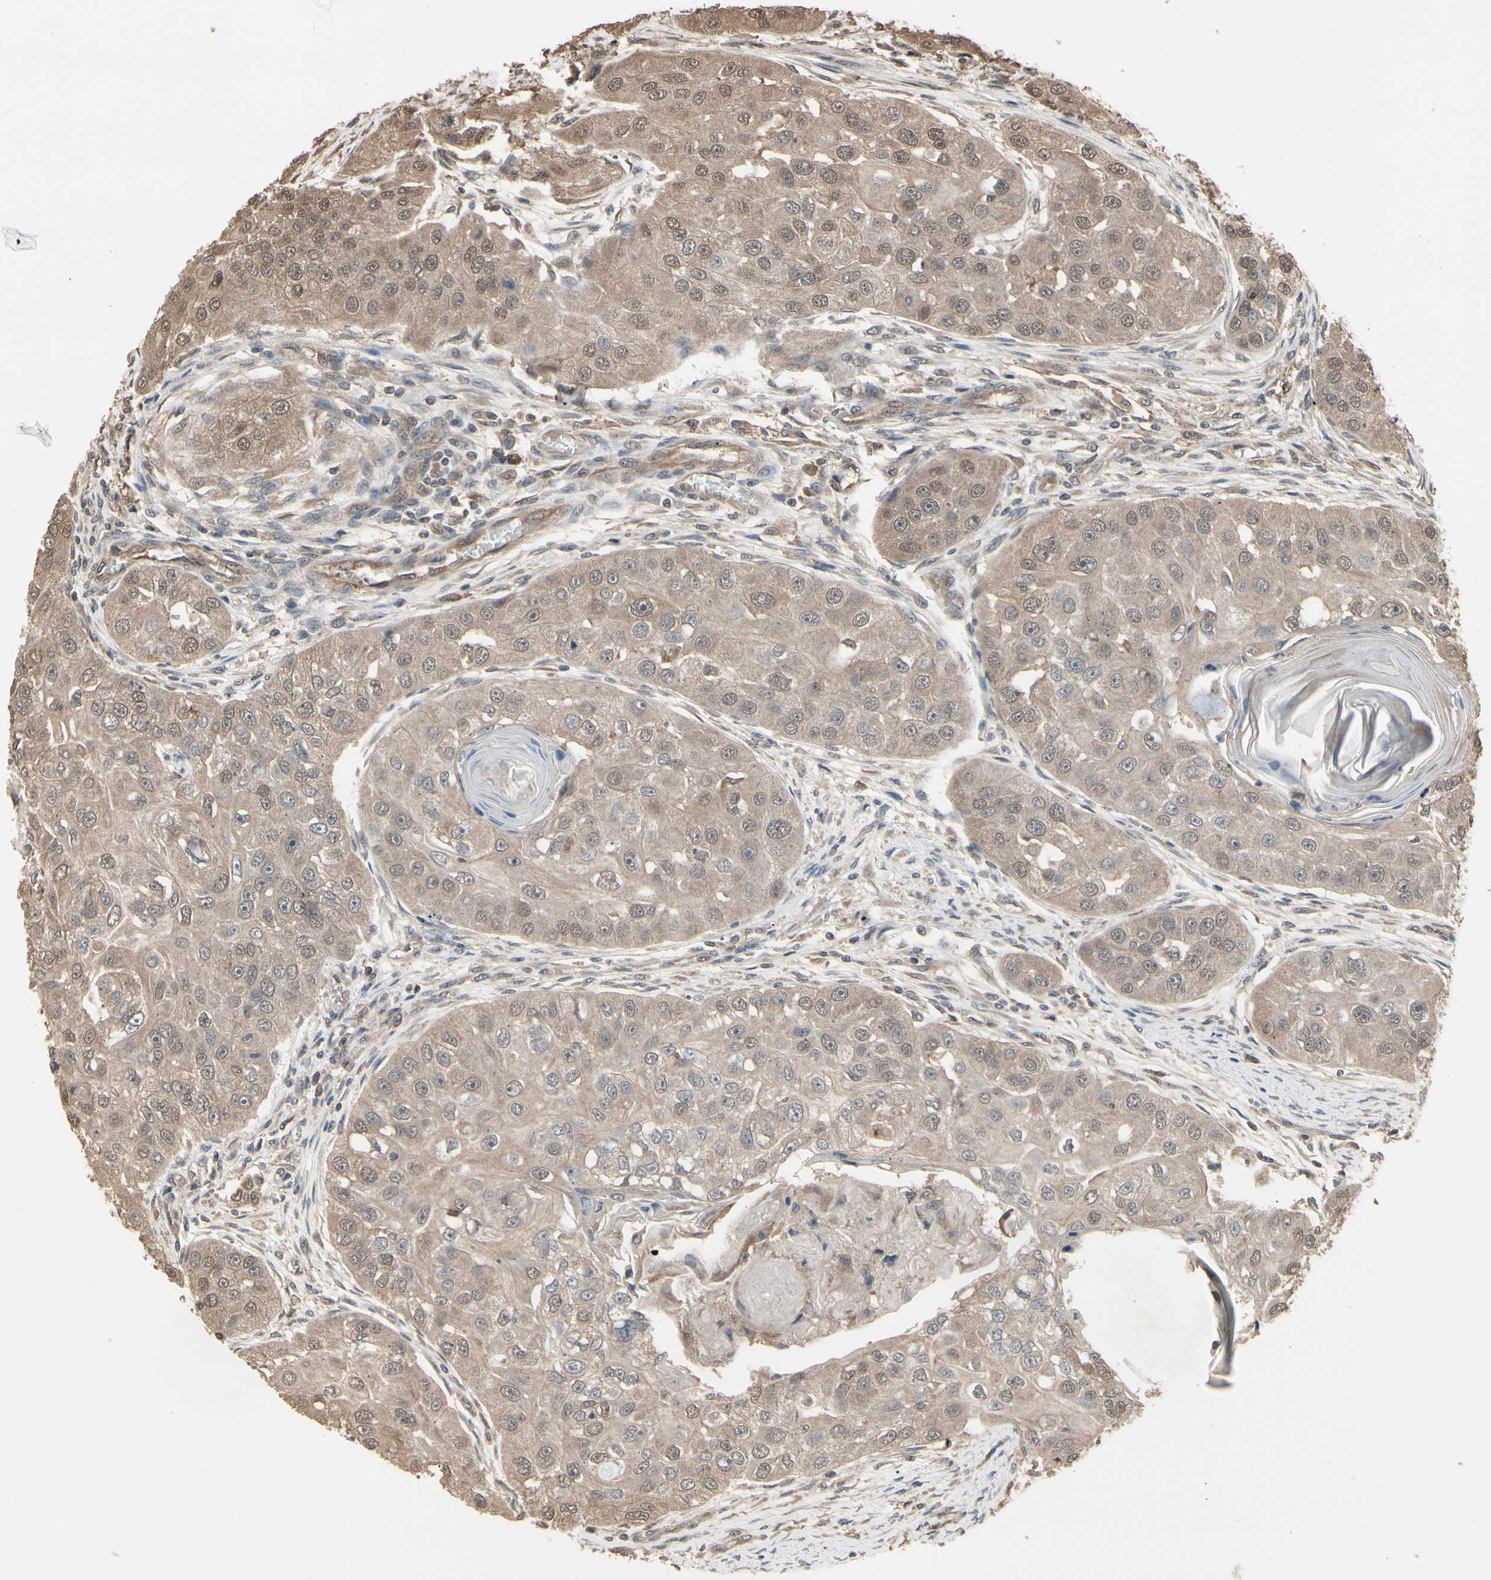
{"staining": {"intensity": "moderate", "quantity": ">75%", "location": "cytoplasmic/membranous,nuclear"}, "tissue": "head and neck cancer", "cell_type": "Tumor cells", "image_type": "cancer", "snomed": [{"axis": "morphology", "description": "Normal tissue, NOS"}, {"axis": "morphology", "description": "Squamous cell carcinoma, NOS"}, {"axis": "topography", "description": "Skeletal muscle"}, {"axis": "topography", "description": "Head-Neck"}], "caption": "IHC photomicrograph of human squamous cell carcinoma (head and neck) stained for a protein (brown), which exhibits medium levels of moderate cytoplasmic/membranous and nuclear staining in approximately >75% of tumor cells.", "gene": "PNPLA7", "patient": {"sex": "male", "age": 51}}